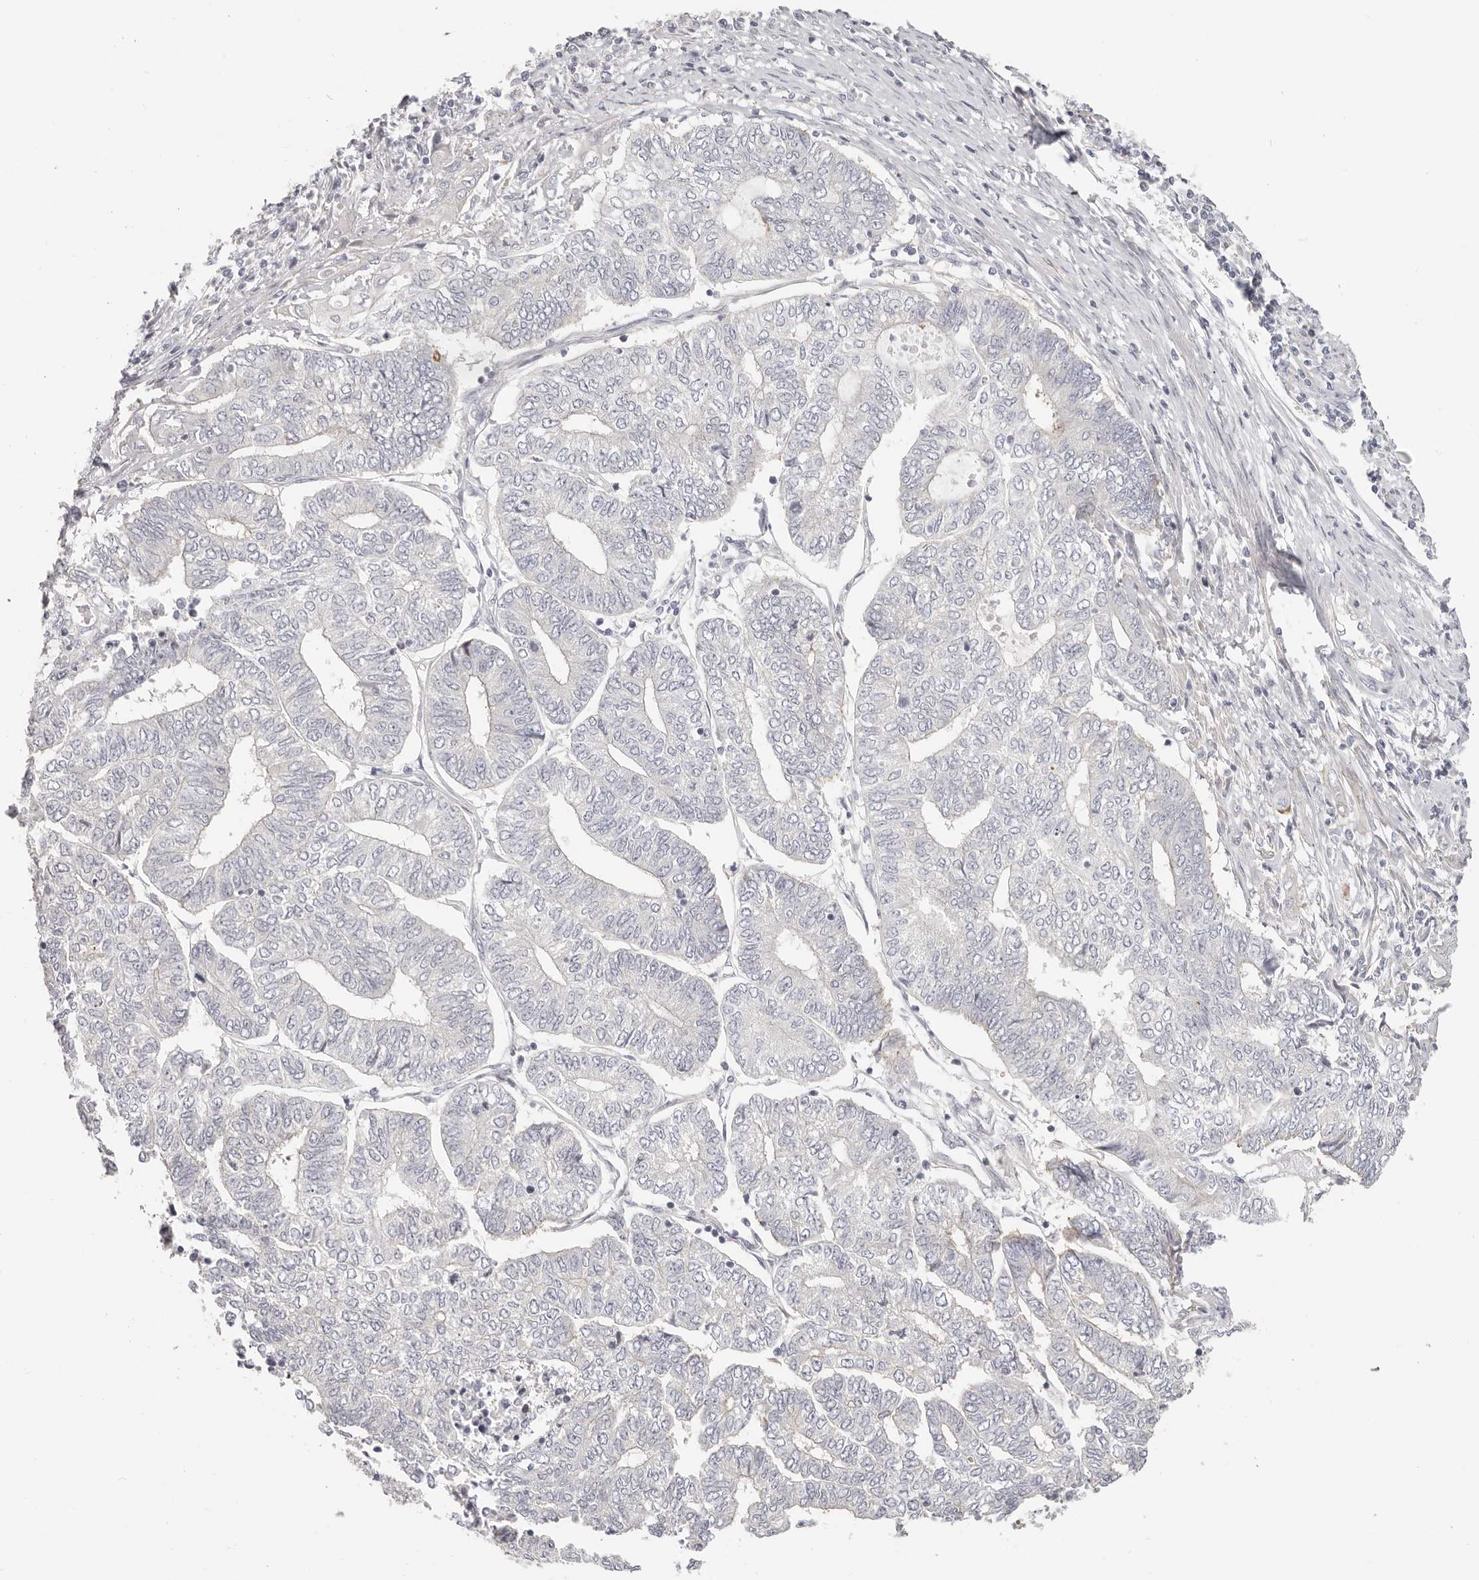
{"staining": {"intensity": "negative", "quantity": "none", "location": "none"}, "tissue": "endometrial cancer", "cell_type": "Tumor cells", "image_type": "cancer", "snomed": [{"axis": "morphology", "description": "Adenocarcinoma, NOS"}, {"axis": "topography", "description": "Uterus"}, {"axis": "topography", "description": "Endometrium"}], "caption": "DAB immunohistochemical staining of endometrial cancer (adenocarcinoma) displays no significant expression in tumor cells. (Stains: DAB IHC with hematoxylin counter stain, Microscopy: brightfield microscopy at high magnification).", "gene": "DTNBP1", "patient": {"sex": "female", "age": 70}}